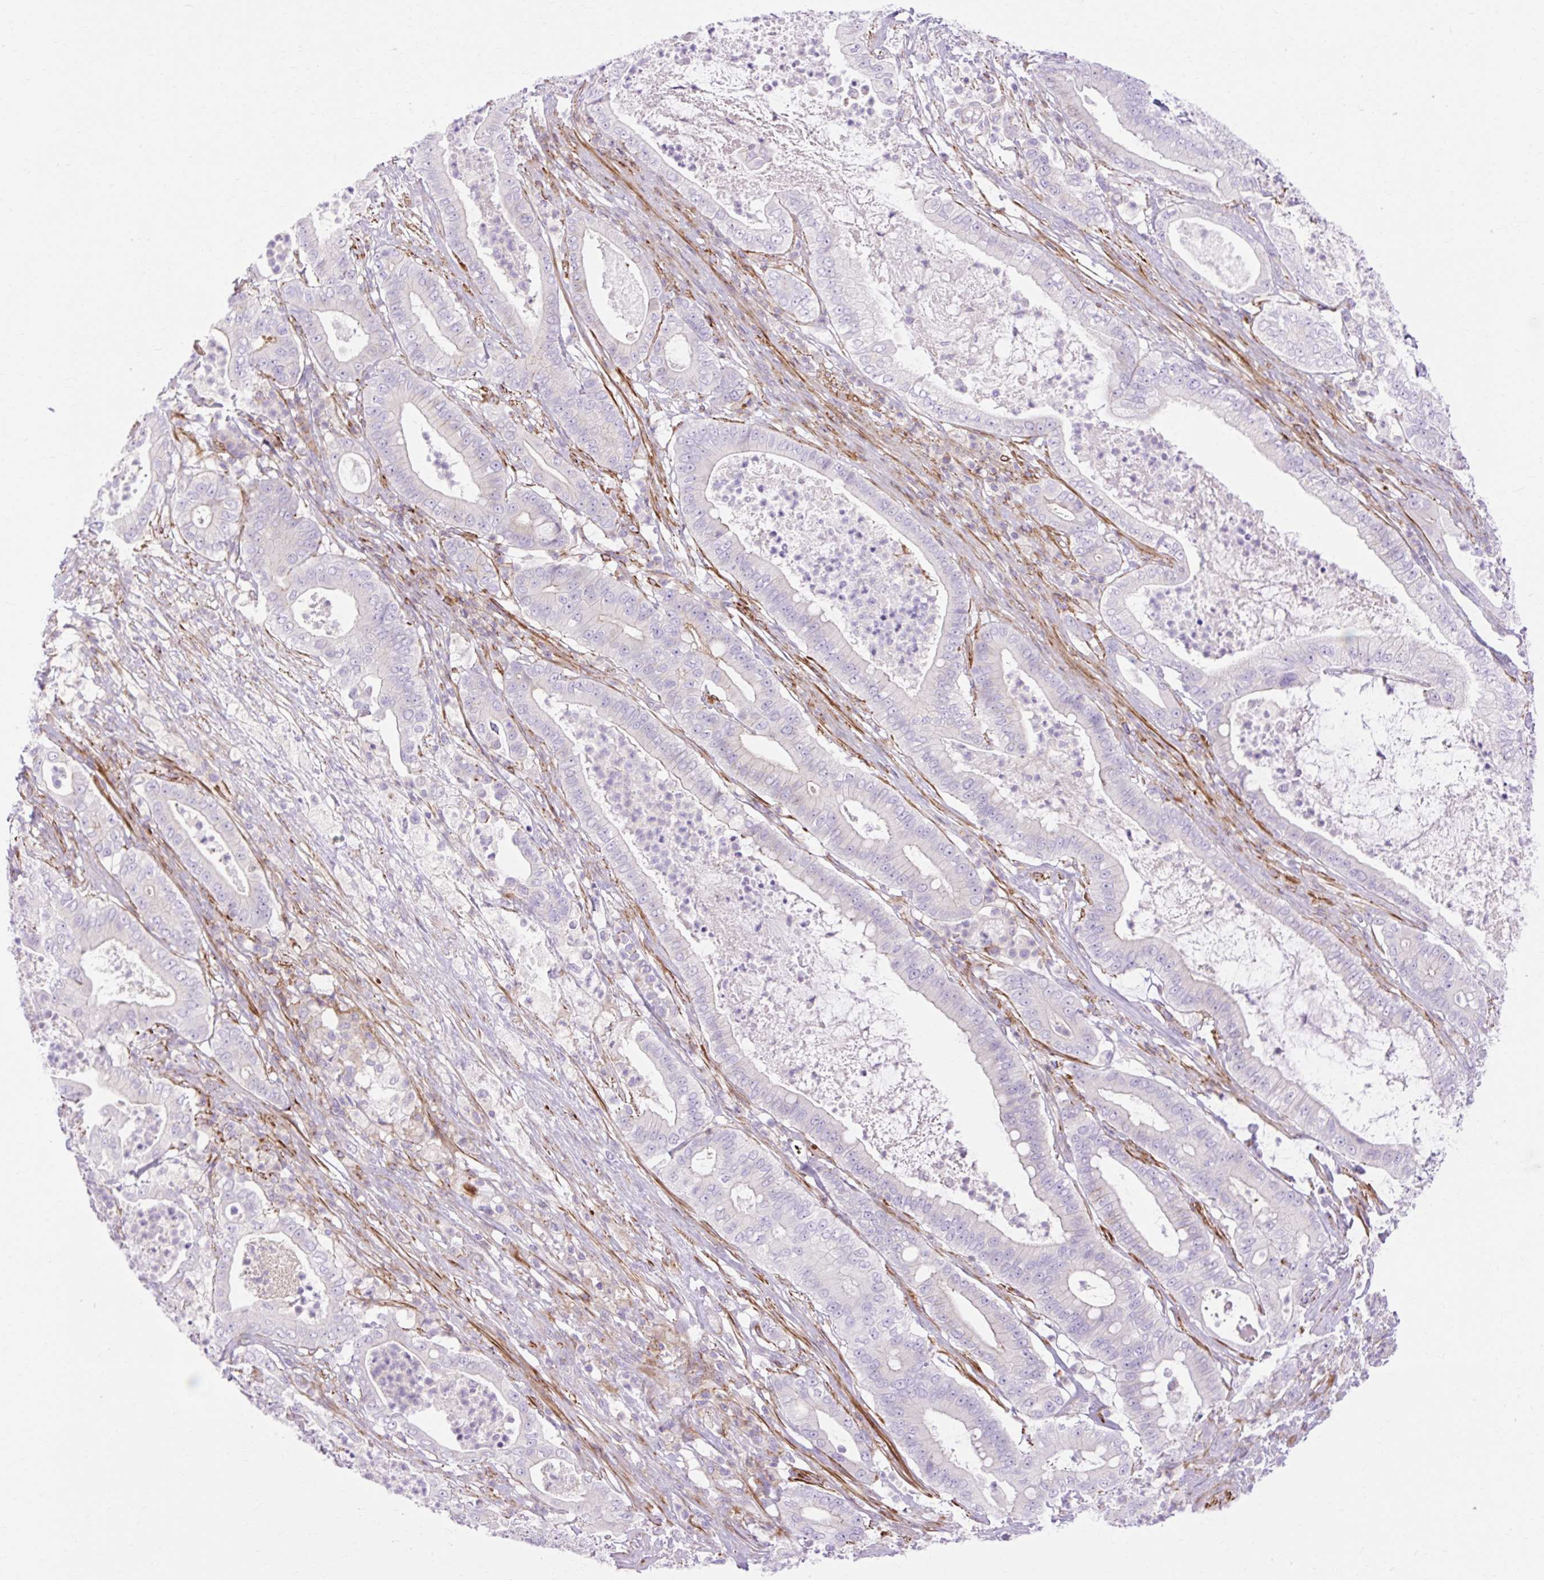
{"staining": {"intensity": "negative", "quantity": "none", "location": "none"}, "tissue": "pancreatic cancer", "cell_type": "Tumor cells", "image_type": "cancer", "snomed": [{"axis": "morphology", "description": "Adenocarcinoma, NOS"}, {"axis": "topography", "description": "Pancreas"}], "caption": "A photomicrograph of pancreatic cancer stained for a protein shows no brown staining in tumor cells. (DAB (3,3'-diaminobenzidine) immunohistochemistry (IHC), high magnification).", "gene": "CORO7-PAM16", "patient": {"sex": "male", "age": 71}}